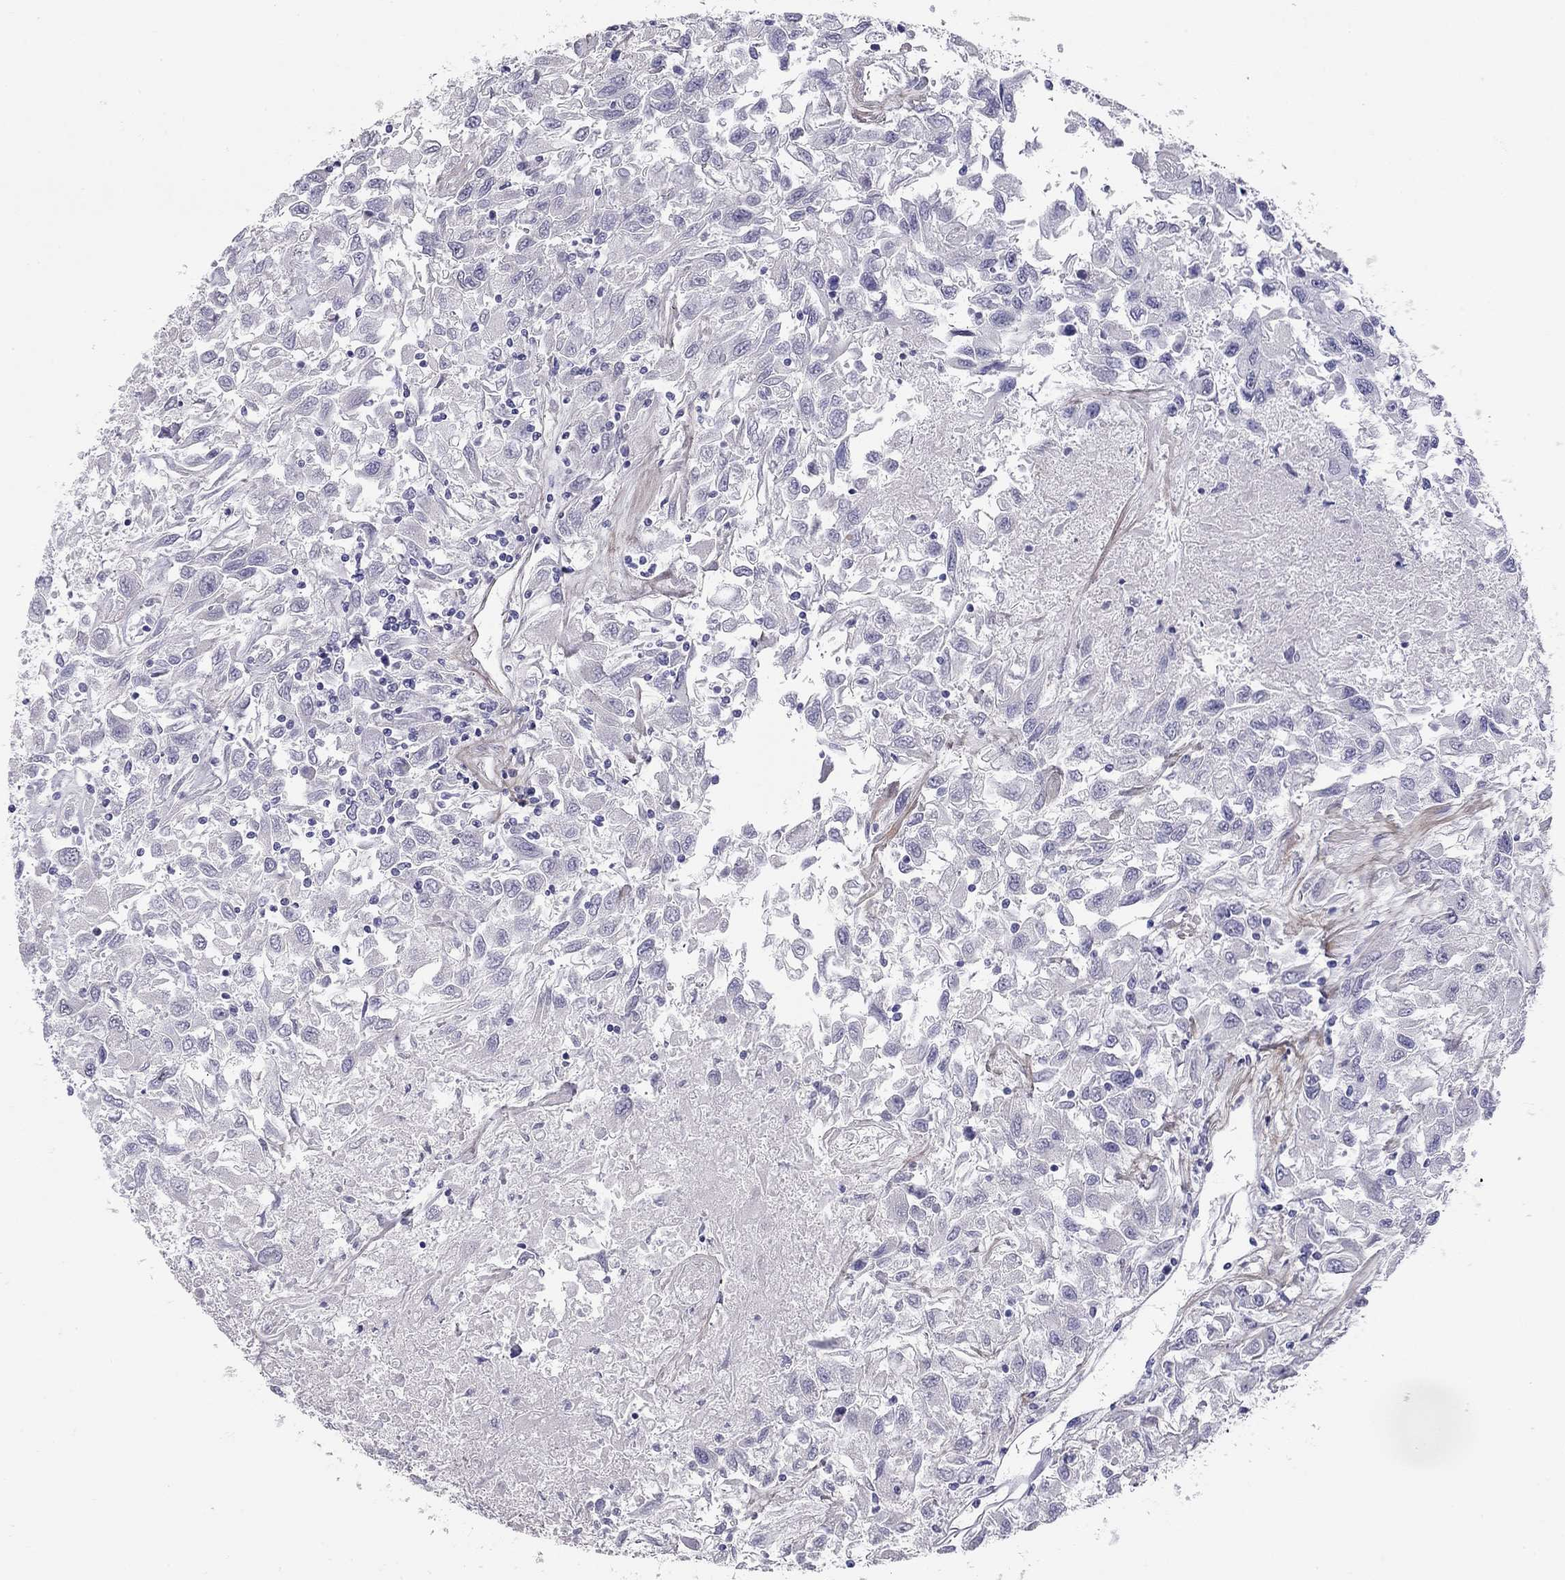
{"staining": {"intensity": "negative", "quantity": "none", "location": "none"}, "tissue": "renal cancer", "cell_type": "Tumor cells", "image_type": "cancer", "snomed": [{"axis": "morphology", "description": "Adenocarcinoma, NOS"}, {"axis": "topography", "description": "Kidney"}], "caption": "Protein analysis of adenocarcinoma (renal) displays no significant expression in tumor cells.", "gene": "C8orf88", "patient": {"sex": "female", "age": 76}}